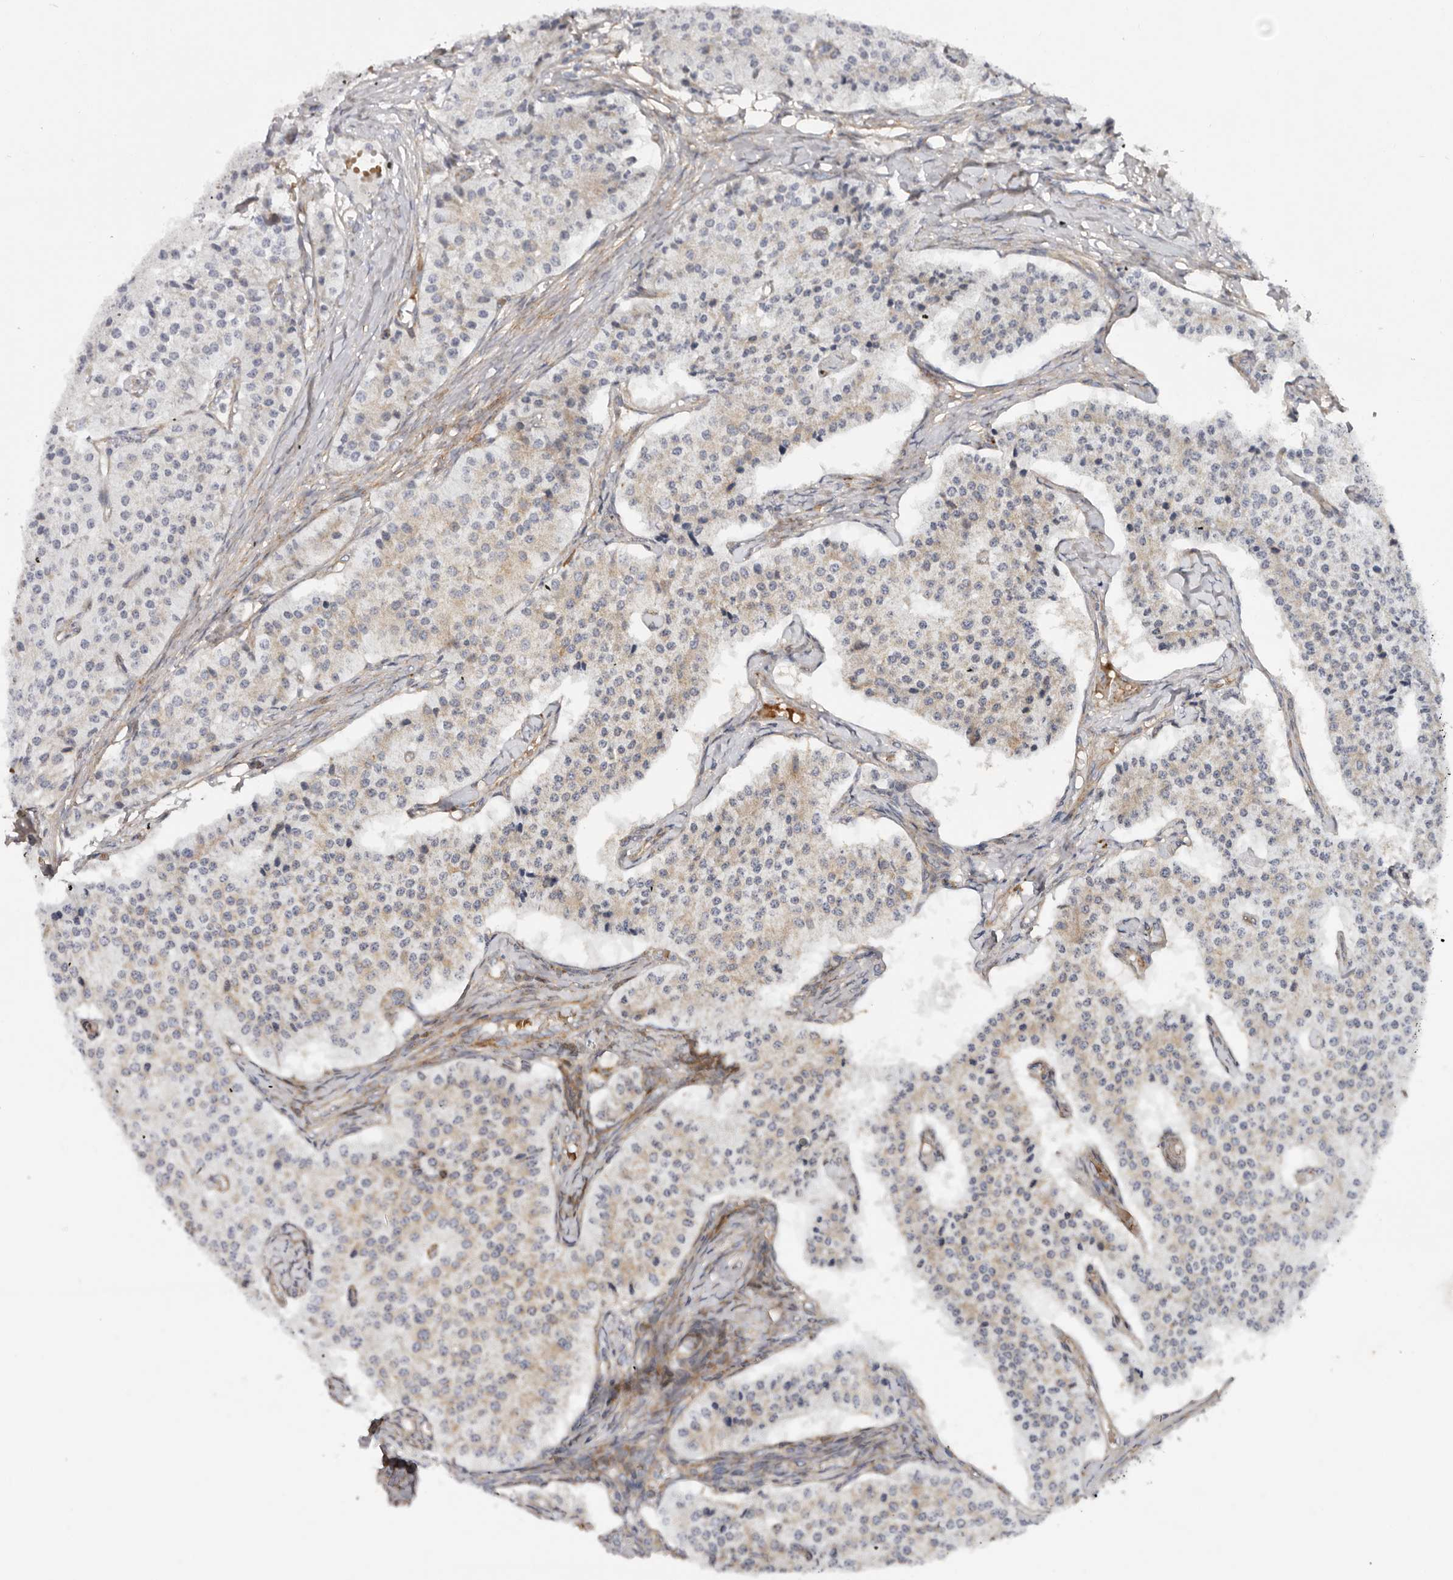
{"staining": {"intensity": "weak", "quantity": "25%-75%", "location": "cytoplasmic/membranous"}, "tissue": "carcinoid", "cell_type": "Tumor cells", "image_type": "cancer", "snomed": [{"axis": "morphology", "description": "Carcinoid, malignant, NOS"}, {"axis": "topography", "description": "Colon"}], "caption": "Protein staining exhibits weak cytoplasmic/membranous expression in approximately 25%-75% of tumor cells in carcinoid.", "gene": "GOT1L1", "patient": {"sex": "female", "age": 52}}